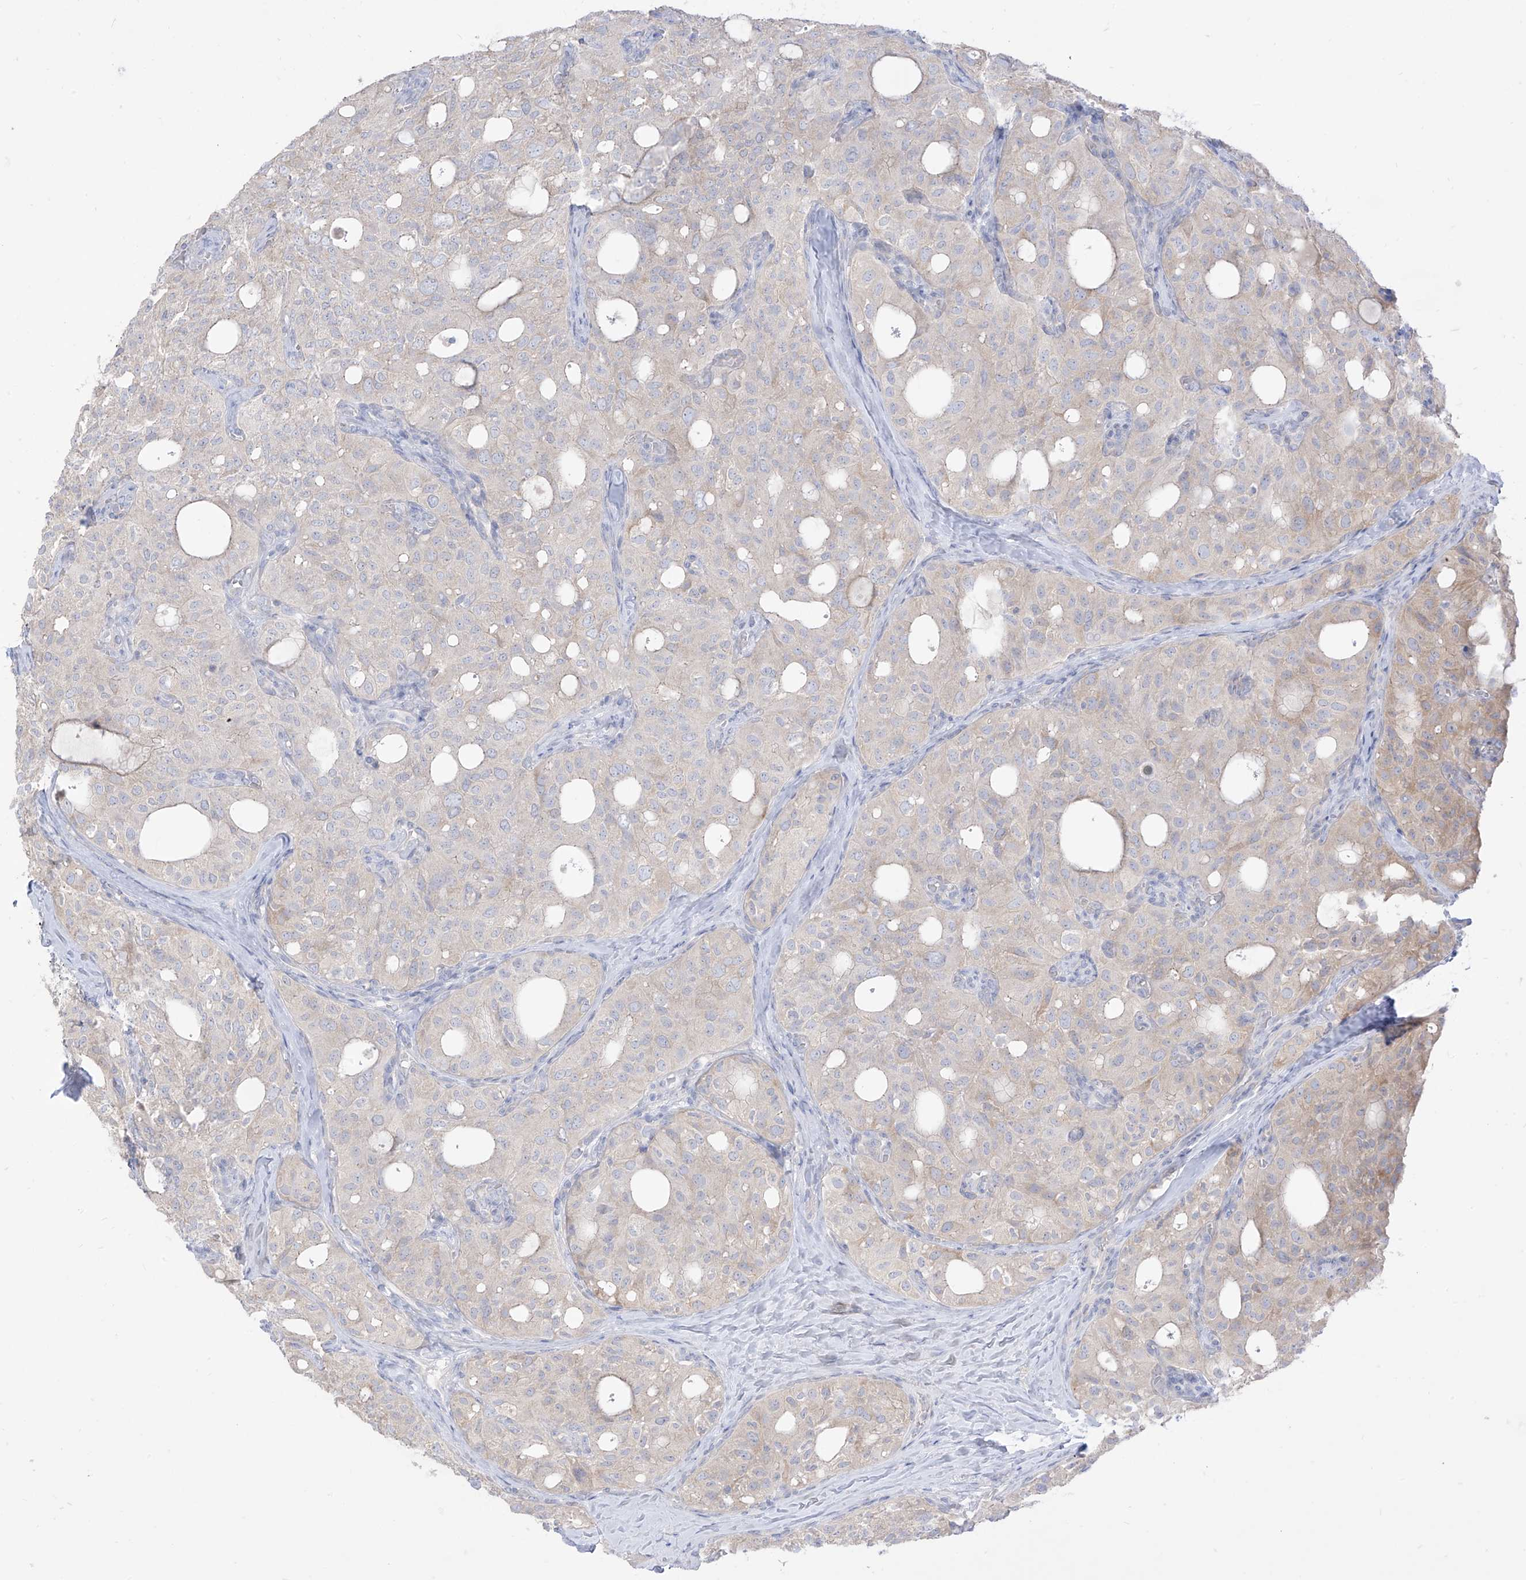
{"staining": {"intensity": "weak", "quantity": "<25%", "location": "cytoplasmic/membranous"}, "tissue": "thyroid cancer", "cell_type": "Tumor cells", "image_type": "cancer", "snomed": [{"axis": "morphology", "description": "Follicular adenoma carcinoma, NOS"}, {"axis": "topography", "description": "Thyroid gland"}], "caption": "An immunohistochemistry (IHC) histopathology image of follicular adenoma carcinoma (thyroid) is shown. There is no staining in tumor cells of follicular adenoma carcinoma (thyroid).", "gene": "ARHGEF40", "patient": {"sex": "male", "age": 75}}